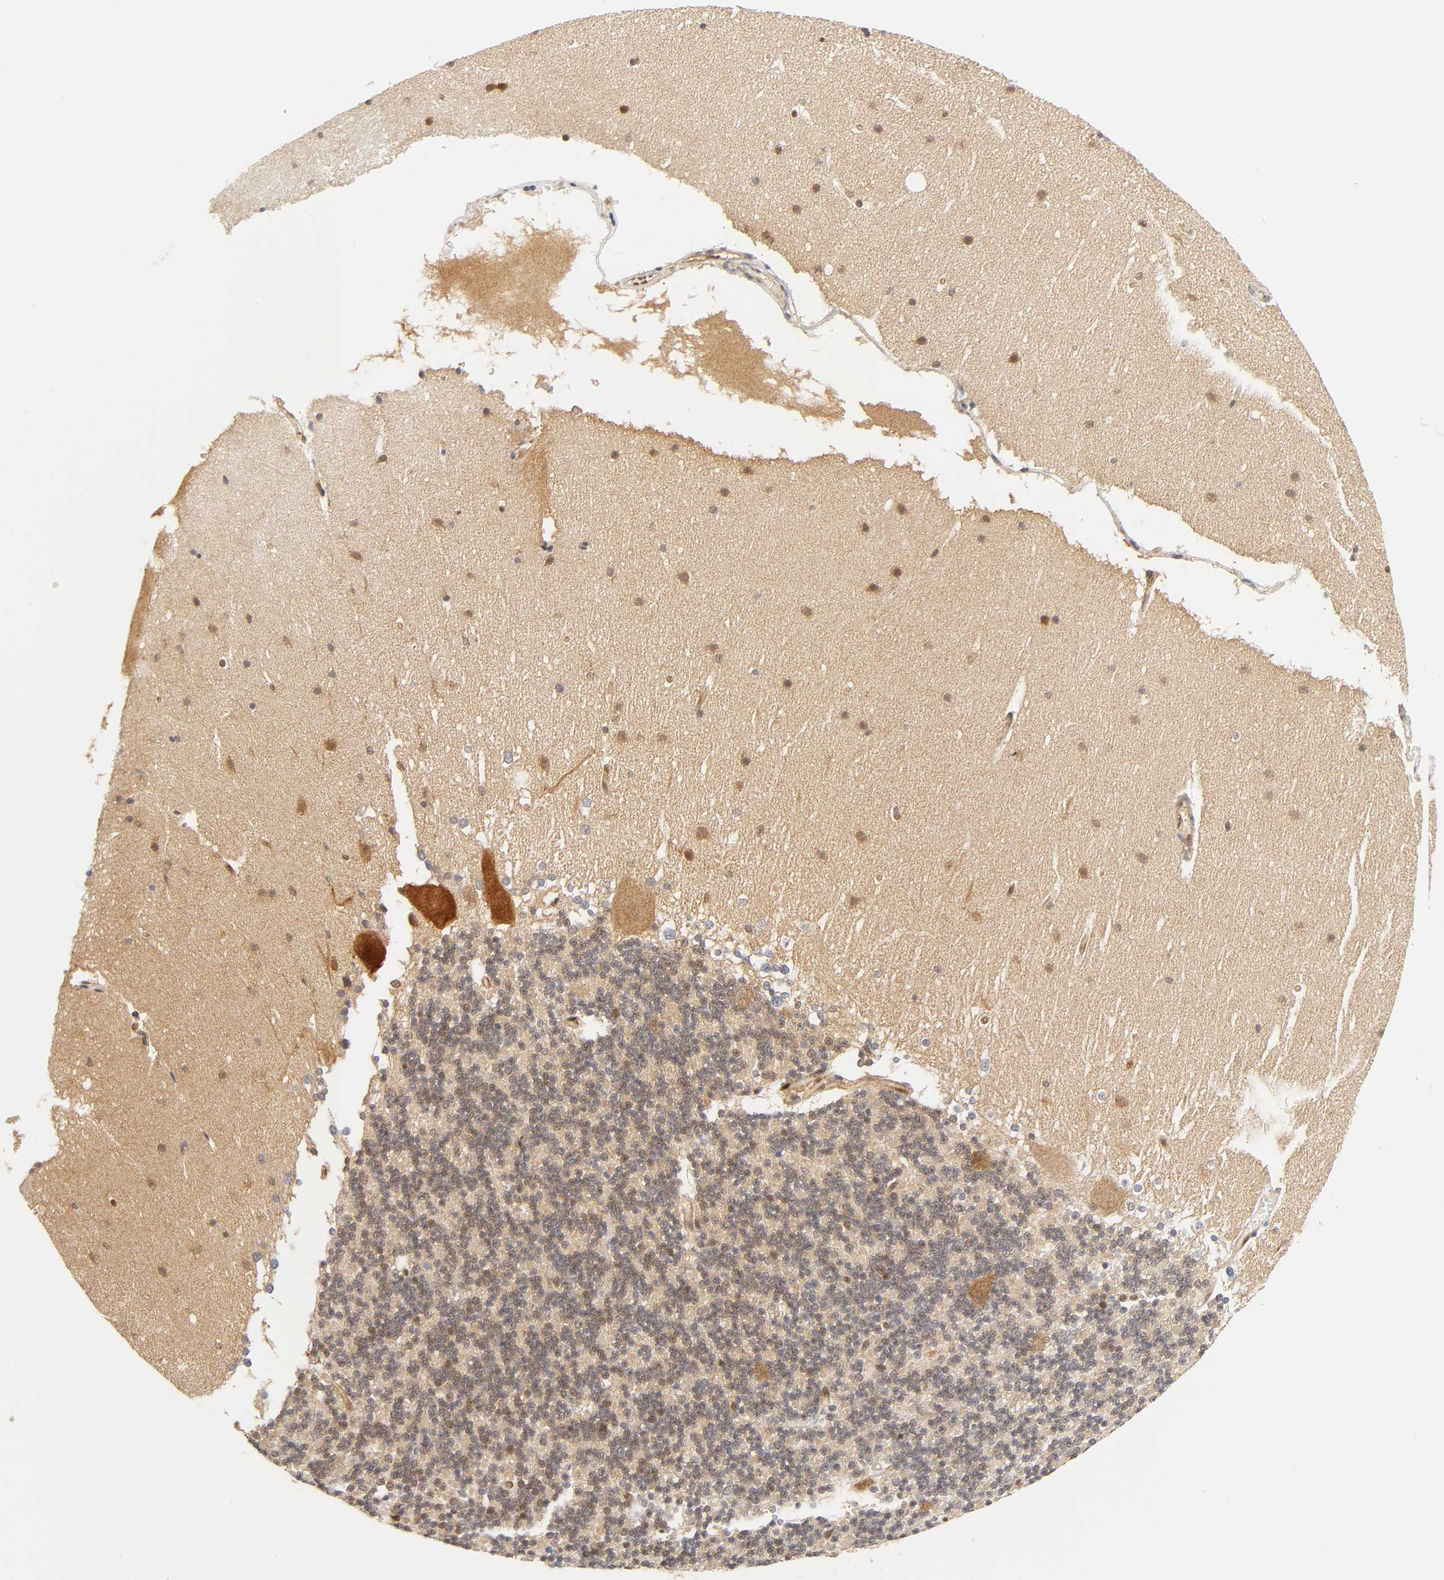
{"staining": {"intensity": "weak", "quantity": ">75%", "location": "cytoplasmic/membranous,nuclear"}, "tissue": "cerebellum", "cell_type": "Cells in granular layer", "image_type": "normal", "snomed": [{"axis": "morphology", "description": "Normal tissue, NOS"}, {"axis": "topography", "description": "Cerebellum"}], "caption": "Protein staining shows weak cytoplasmic/membranous,nuclear staining in approximately >75% of cells in granular layer in normal cerebellum.", "gene": "CDC37", "patient": {"sex": "female", "age": 19}}